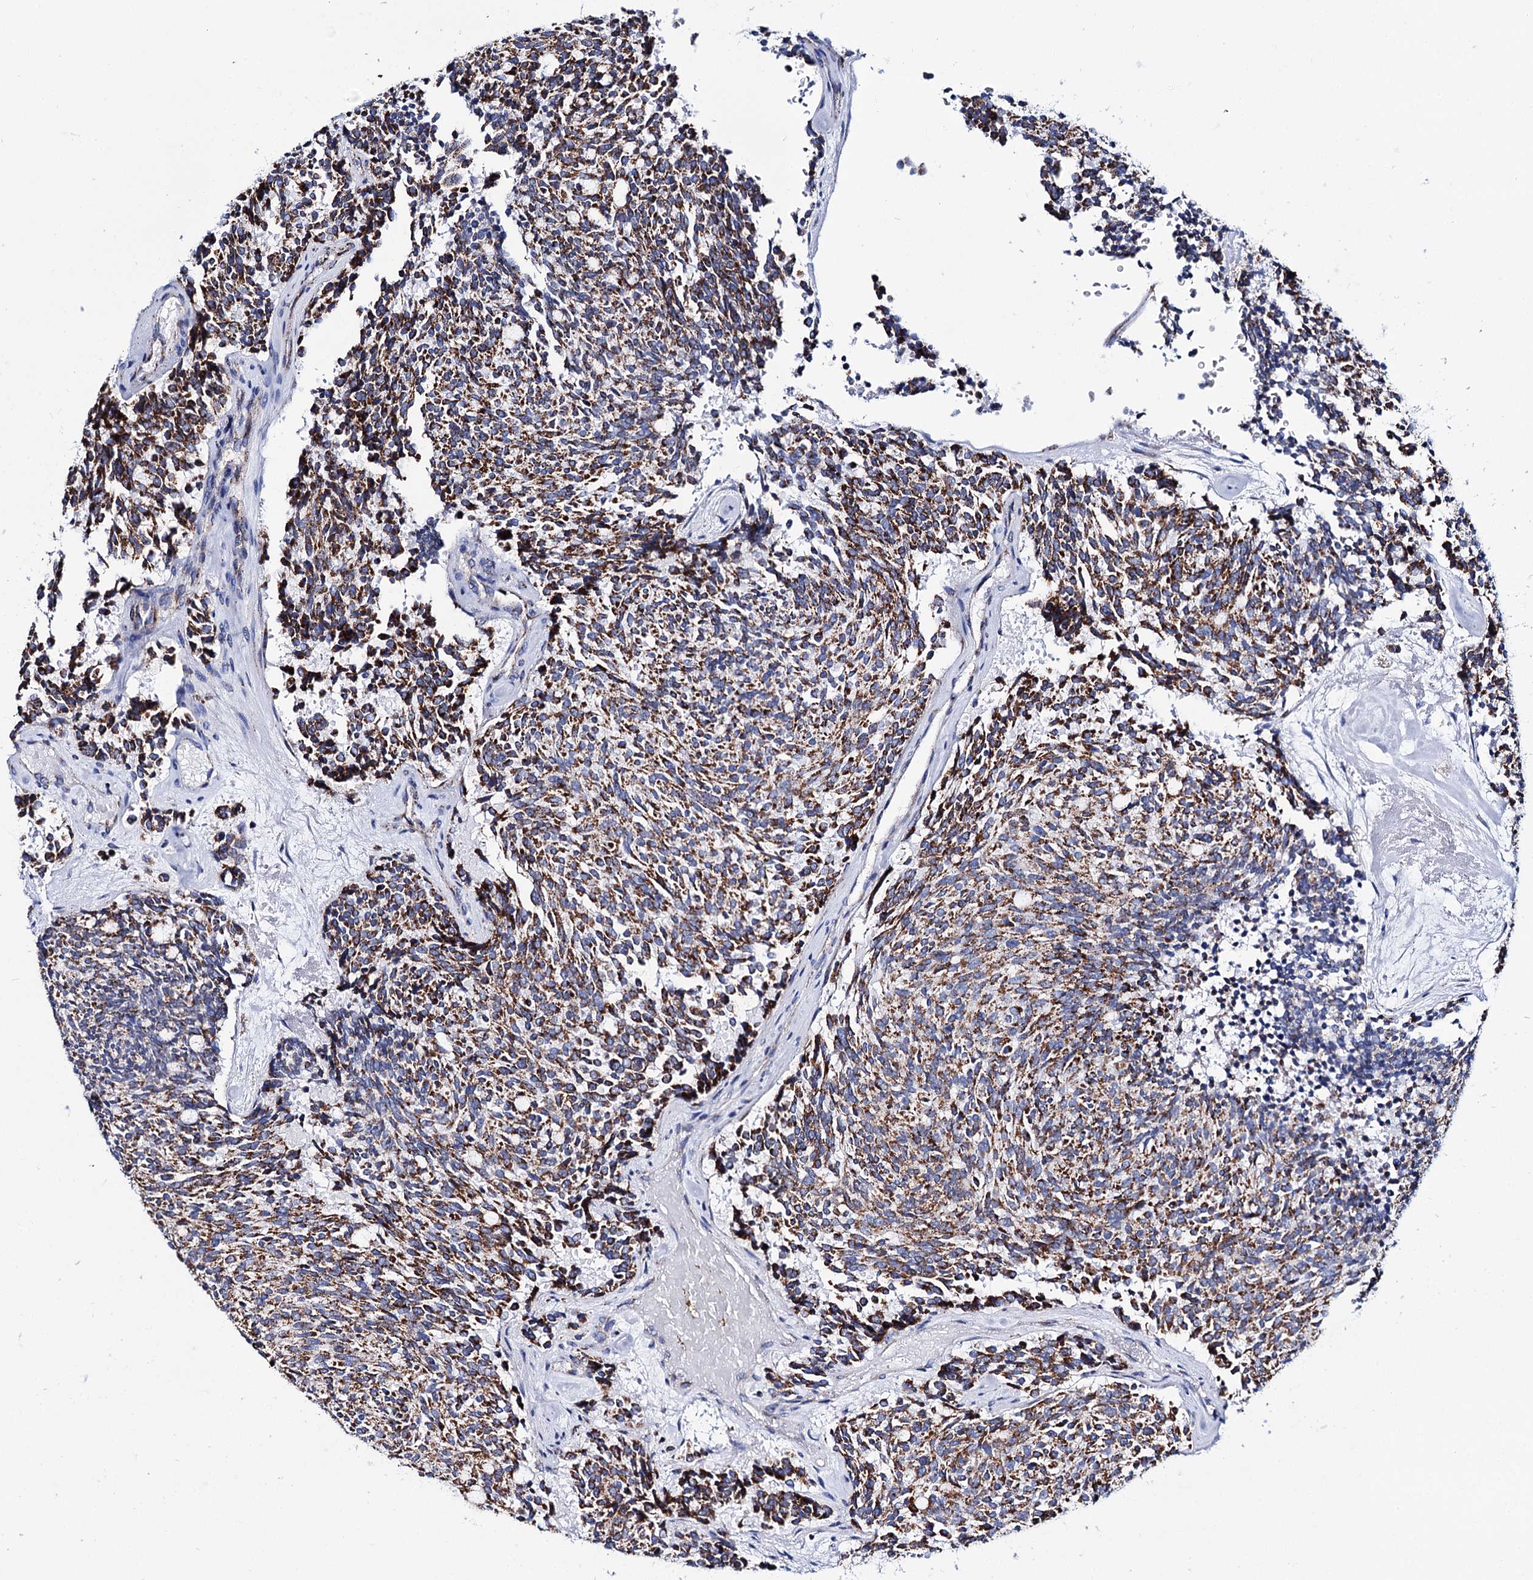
{"staining": {"intensity": "moderate", "quantity": ">75%", "location": "cytoplasmic/membranous"}, "tissue": "carcinoid", "cell_type": "Tumor cells", "image_type": "cancer", "snomed": [{"axis": "morphology", "description": "Carcinoid, malignant, NOS"}, {"axis": "topography", "description": "Pancreas"}], "caption": "Carcinoid (malignant) tissue displays moderate cytoplasmic/membranous positivity in about >75% of tumor cells (DAB (3,3'-diaminobenzidine) = brown stain, brightfield microscopy at high magnification).", "gene": "UBASH3B", "patient": {"sex": "female", "age": 54}}